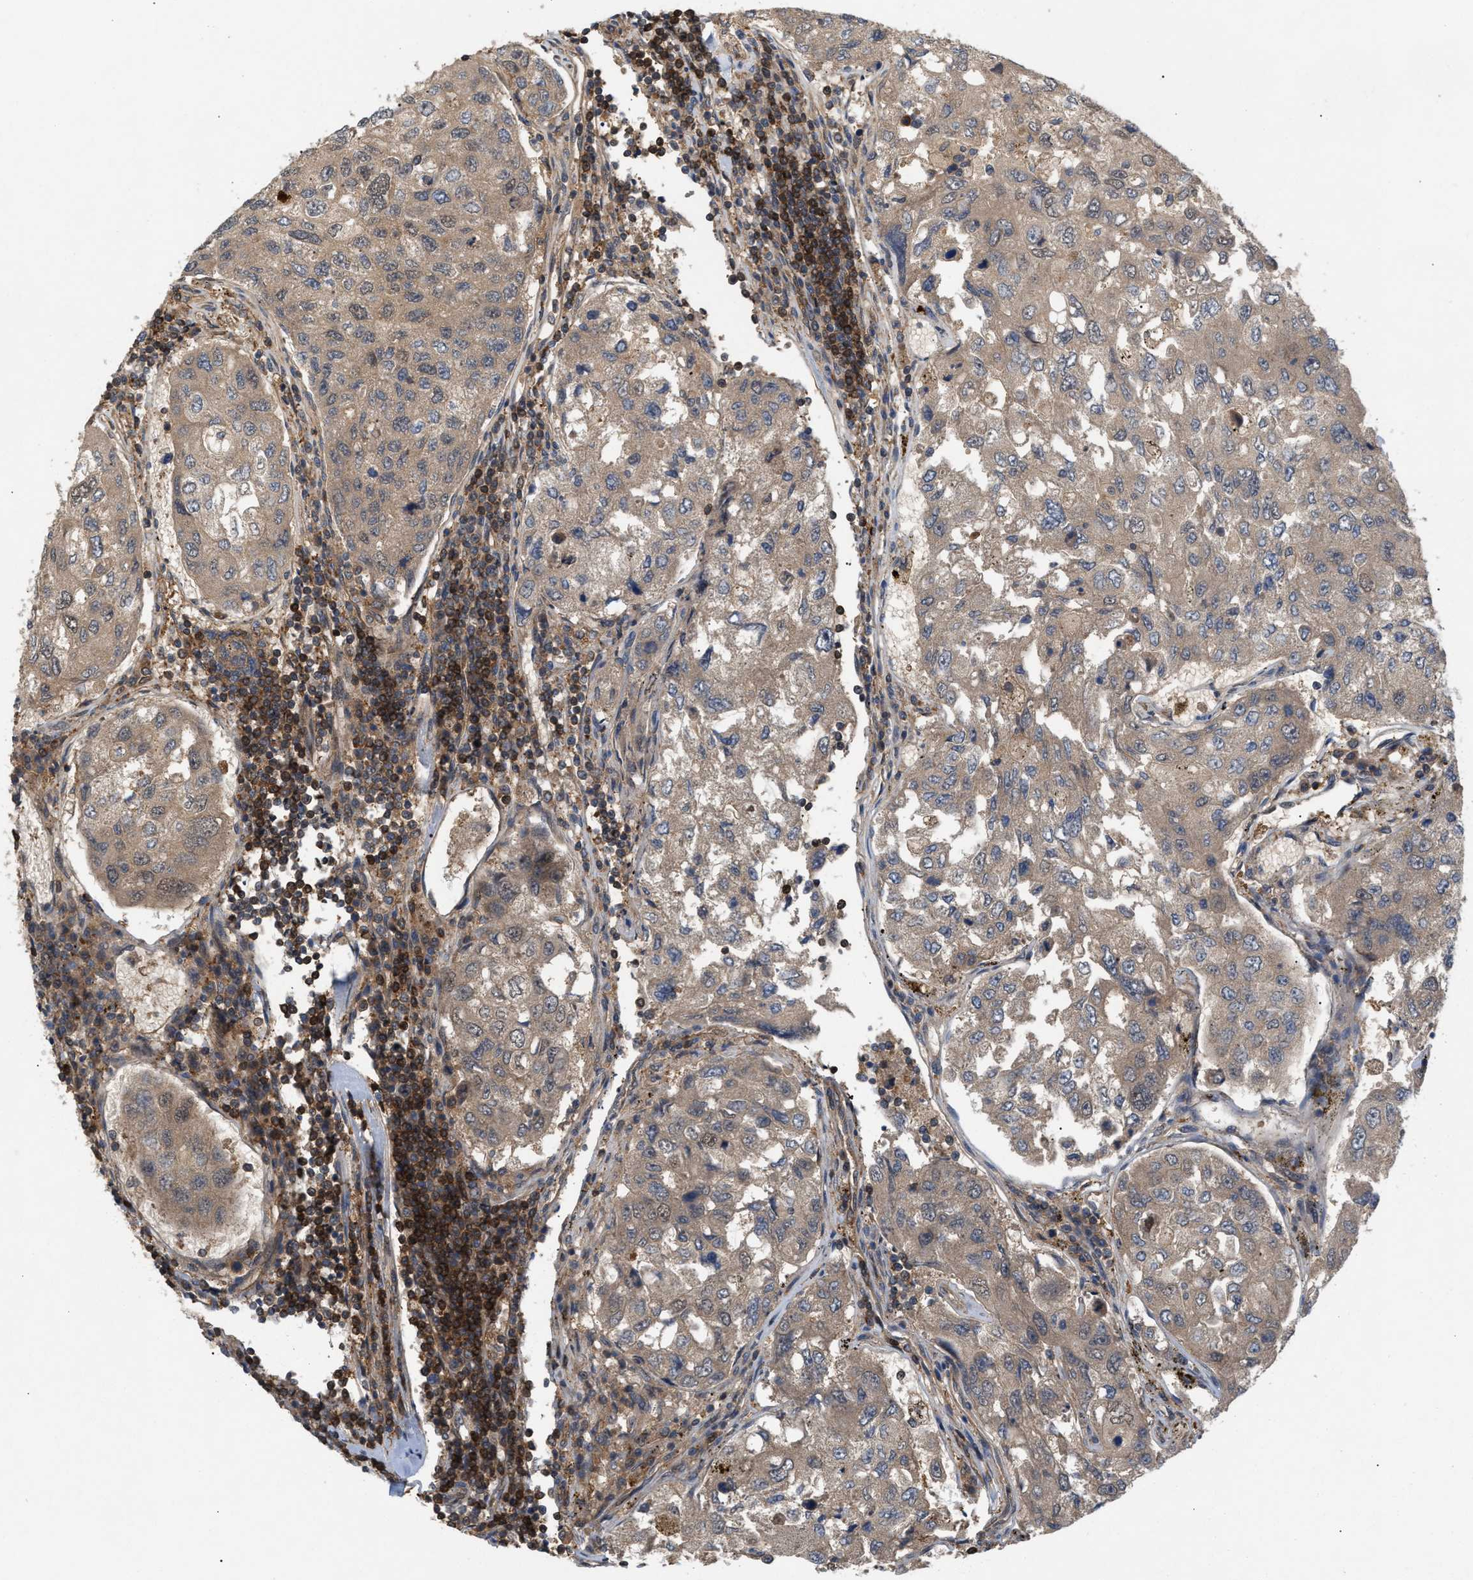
{"staining": {"intensity": "weak", "quantity": ">75%", "location": "cytoplasmic/membranous"}, "tissue": "urothelial cancer", "cell_type": "Tumor cells", "image_type": "cancer", "snomed": [{"axis": "morphology", "description": "Urothelial carcinoma, High grade"}, {"axis": "topography", "description": "Lymph node"}, {"axis": "topography", "description": "Urinary bladder"}], "caption": "Brown immunohistochemical staining in human urothelial carcinoma (high-grade) displays weak cytoplasmic/membranous positivity in approximately >75% of tumor cells.", "gene": "GLOD4", "patient": {"sex": "male", "age": 51}}